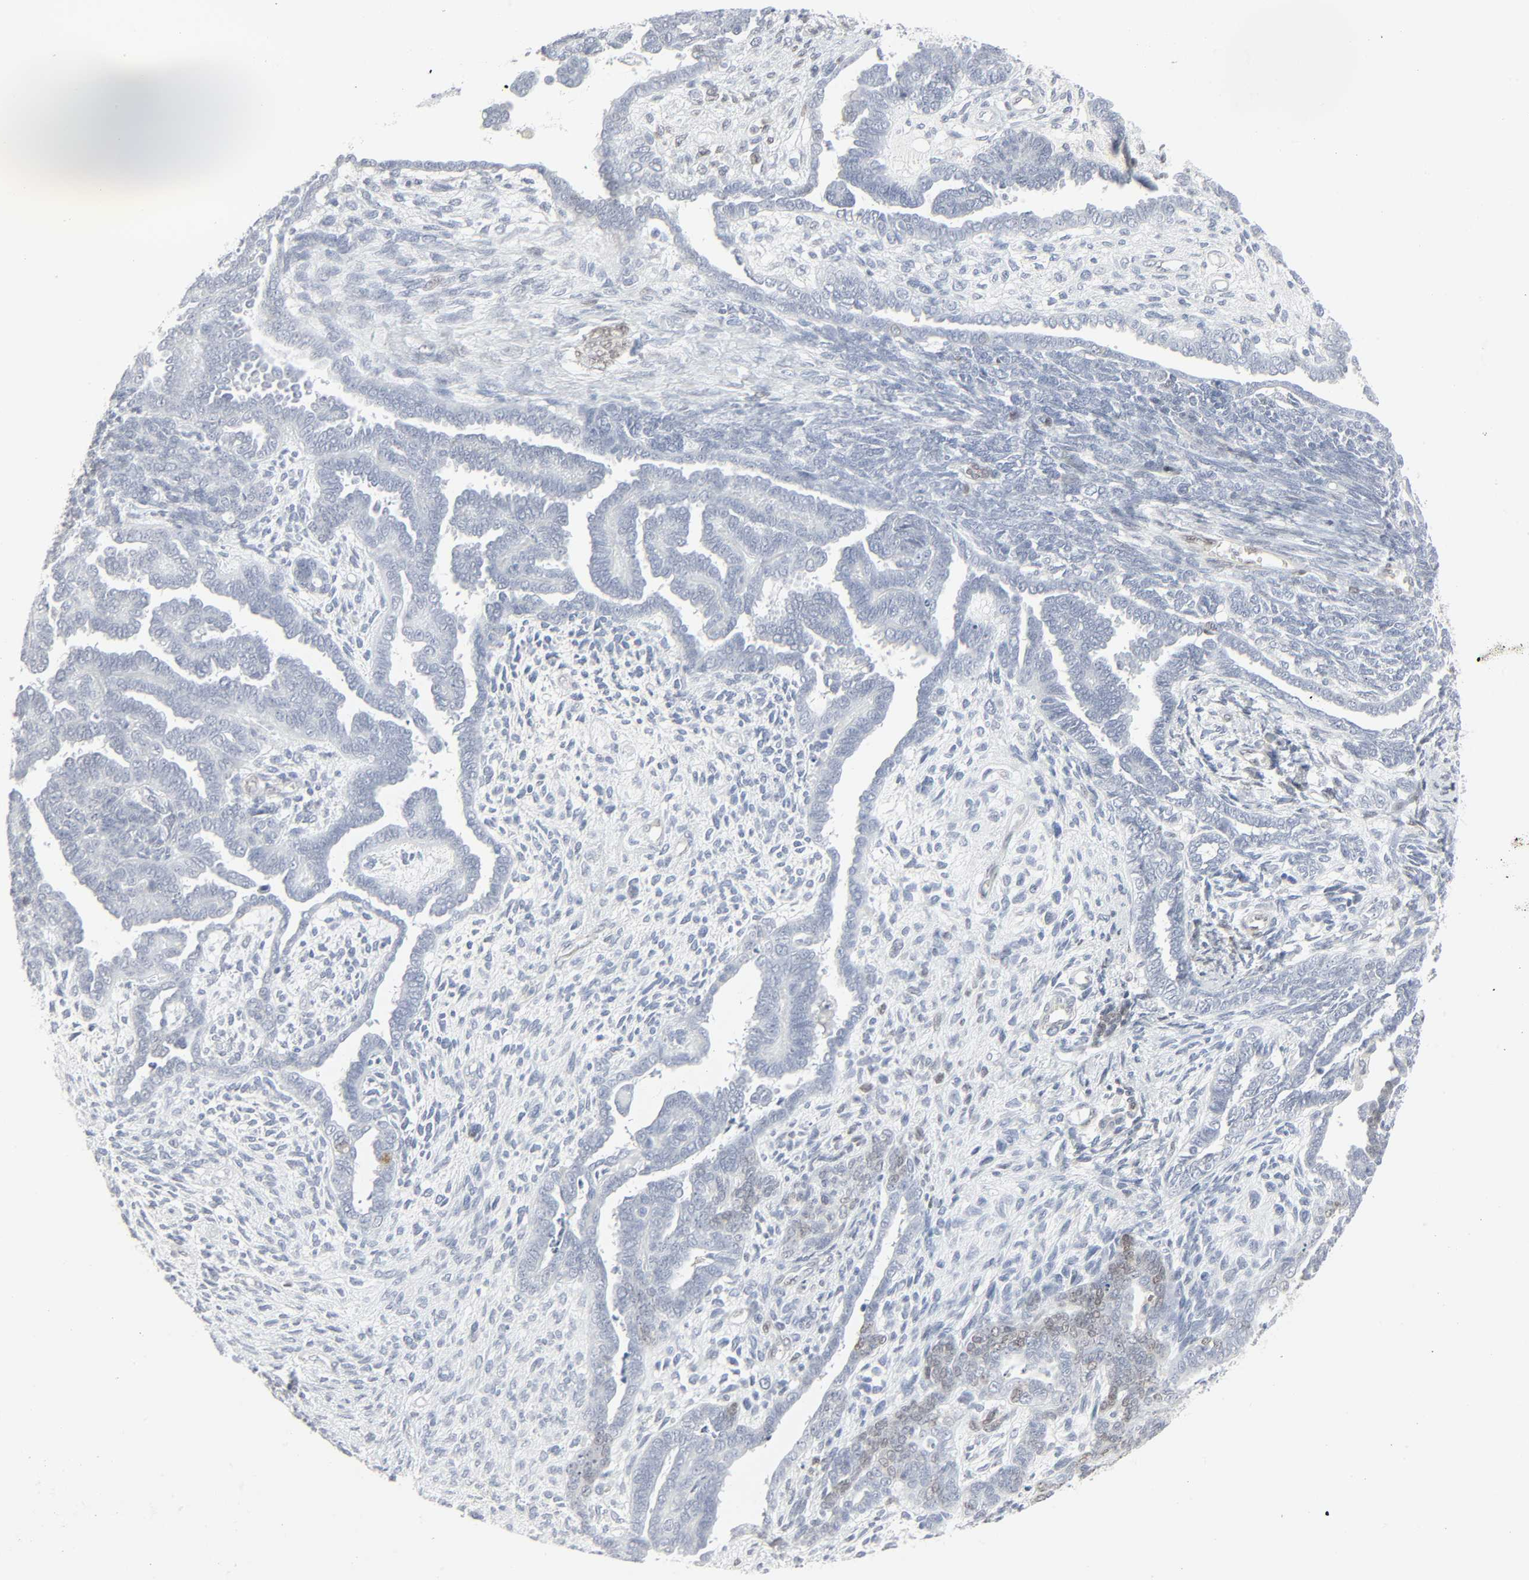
{"staining": {"intensity": "weak", "quantity": "<25%", "location": "nuclear"}, "tissue": "endometrial cancer", "cell_type": "Tumor cells", "image_type": "cancer", "snomed": [{"axis": "morphology", "description": "Neoplasm, malignant, NOS"}, {"axis": "topography", "description": "Endometrium"}], "caption": "Immunohistochemical staining of endometrial cancer reveals no significant positivity in tumor cells.", "gene": "ZBTB16", "patient": {"sex": "female", "age": 74}}